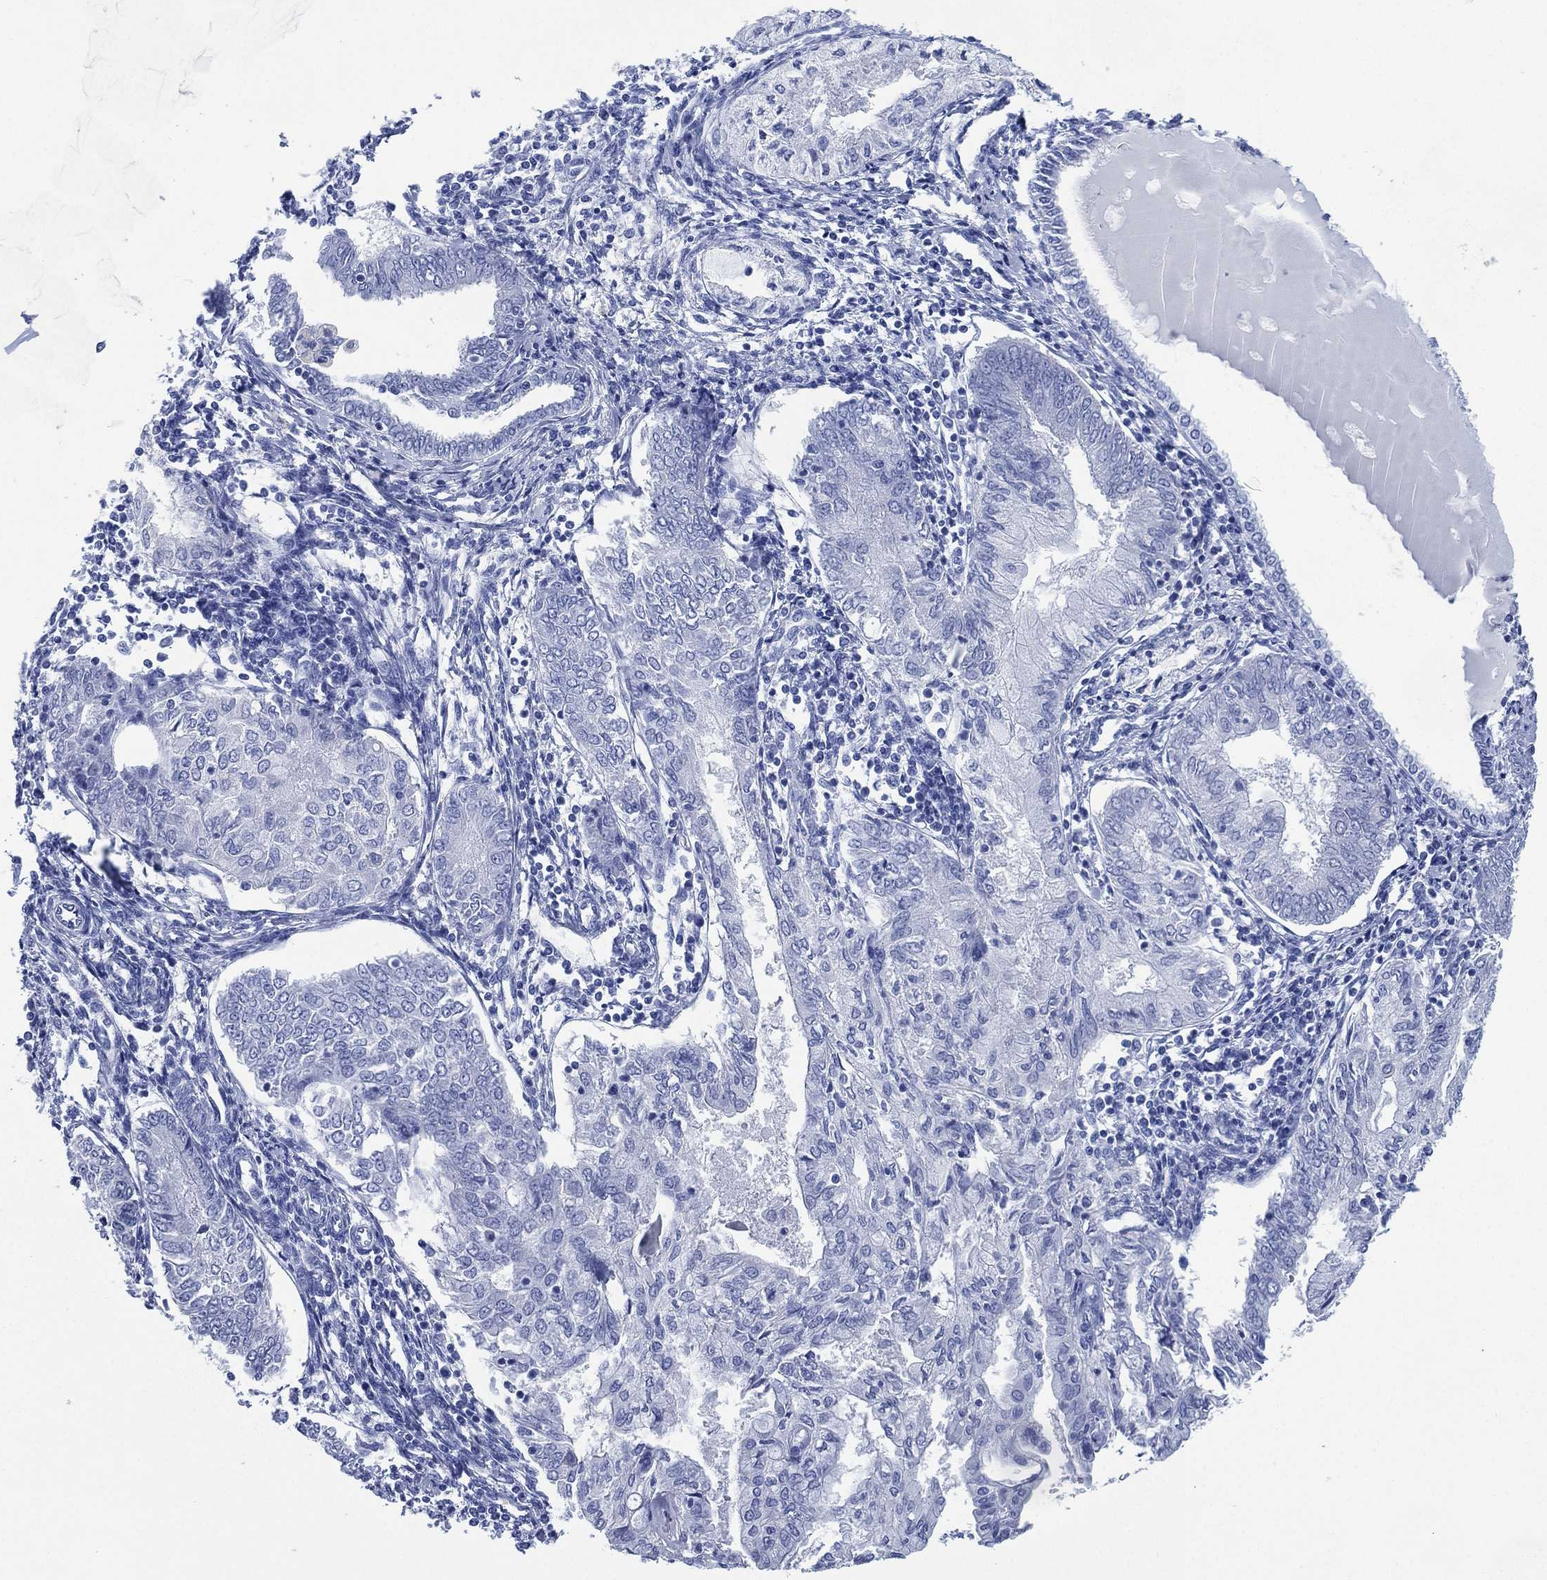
{"staining": {"intensity": "negative", "quantity": "none", "location": "none"}, "tissue": "endometrial cancer", "cell_type": "Tumor cells", "image_type": "cancer", "snomed": [{"axis": "morphology", "description": "Adenocarcinoma, NOS"}, {"axis": "topography", "description": "Endometrium"}], "caption": "Tumor cells are negative for protein expression in human endometrial adenocarcinoma.", "gene": "SIGLECL1", "patient": {"sex": "female", "age": 68}}